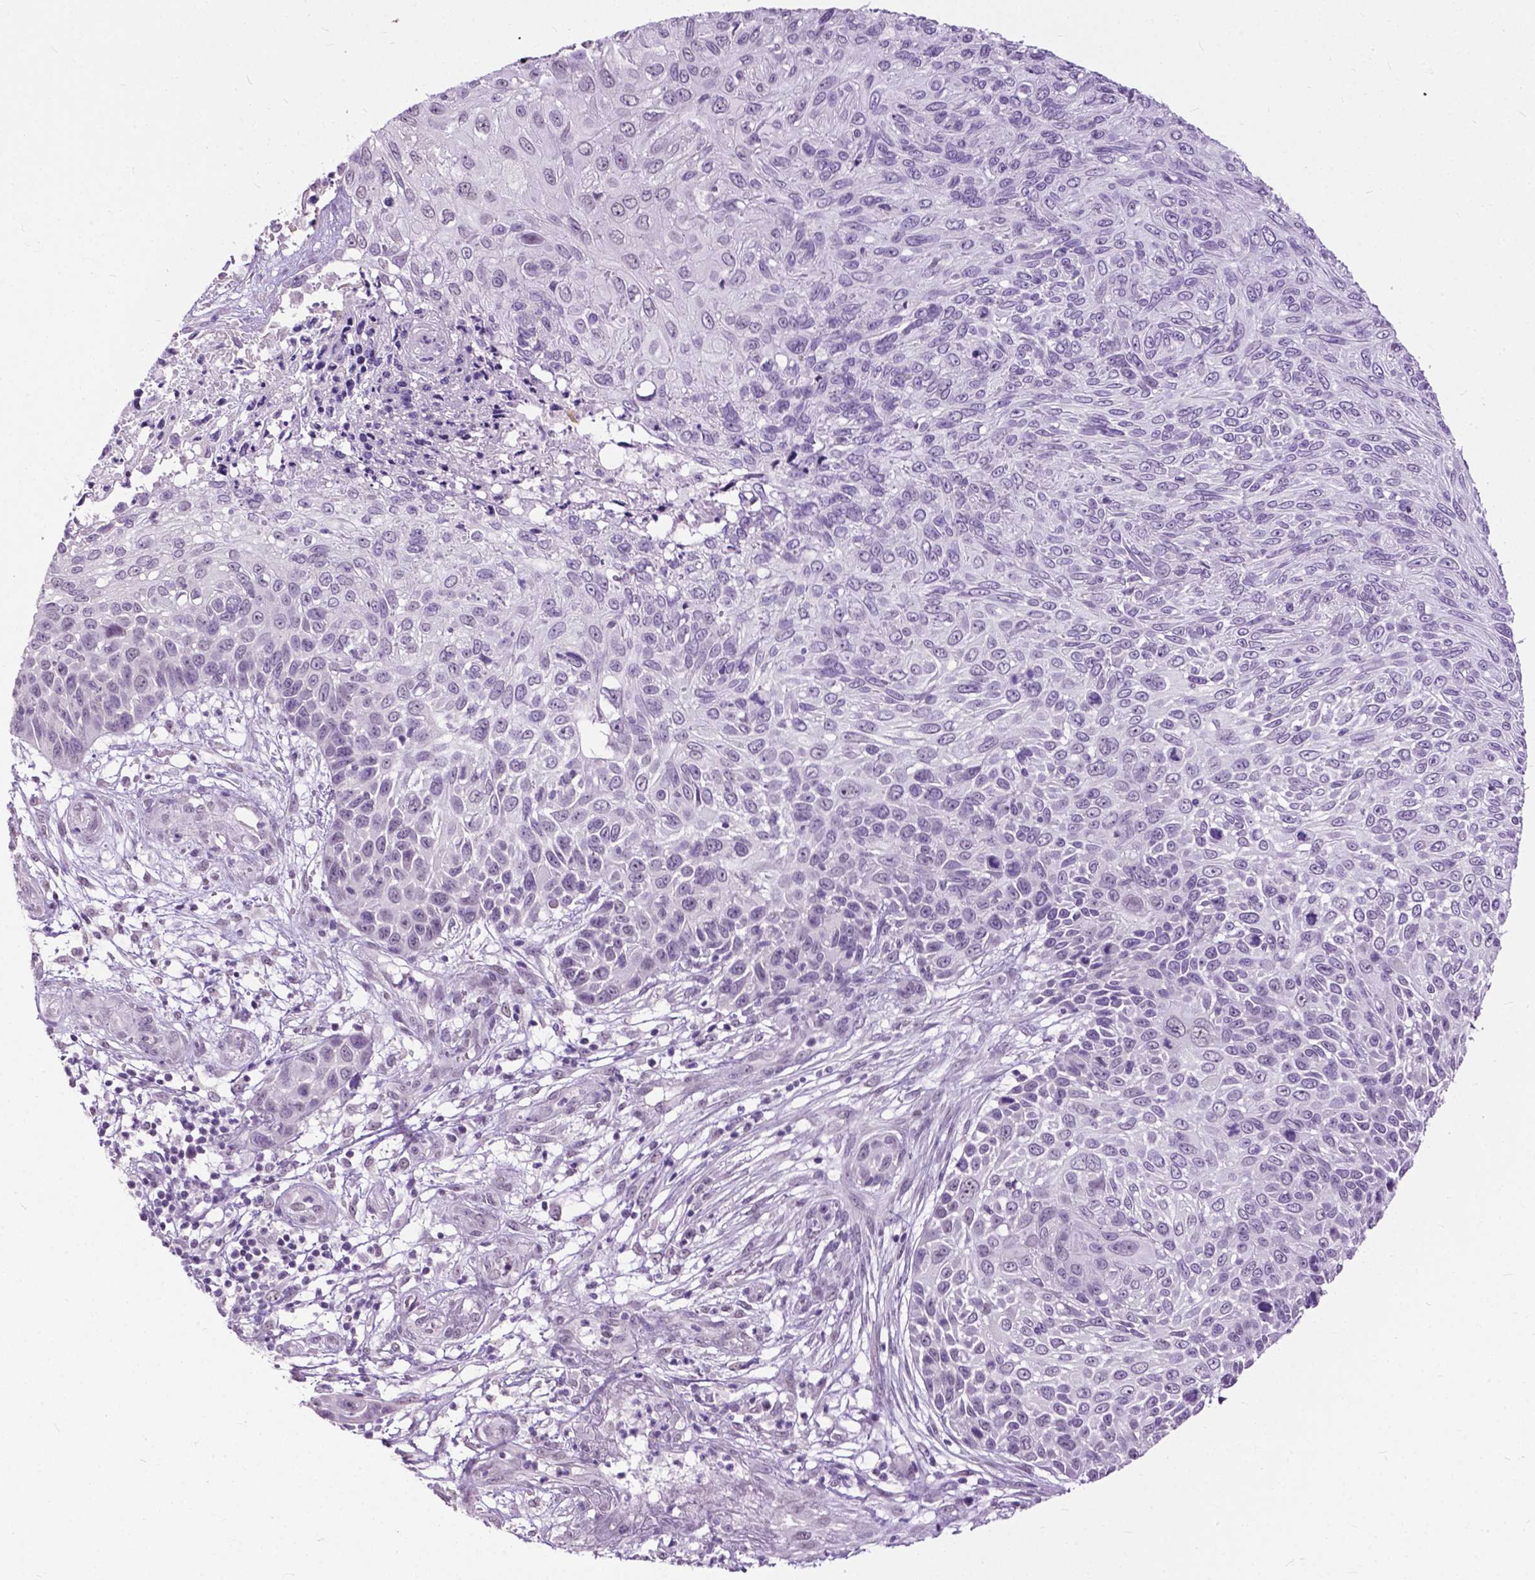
{"staining": {"intensity": "negative", "quantity": "none", "location": "none"}, "tissue": "skin cancer", "cell_type": "Tumor cells", "image_type": "cancer", "snomed": [{"axis": "morphology", "description": "Squamous cell carcinoma, NOS"}, {"axis": "topography", "description": "Skin"}], "caption": "Protein analysis of skin cancer (squamous cell carcinoma) reveals no significant expression in tumor cells.", "gene": "GPR37L1", "patient": {"sex": "male", "age": 92}}